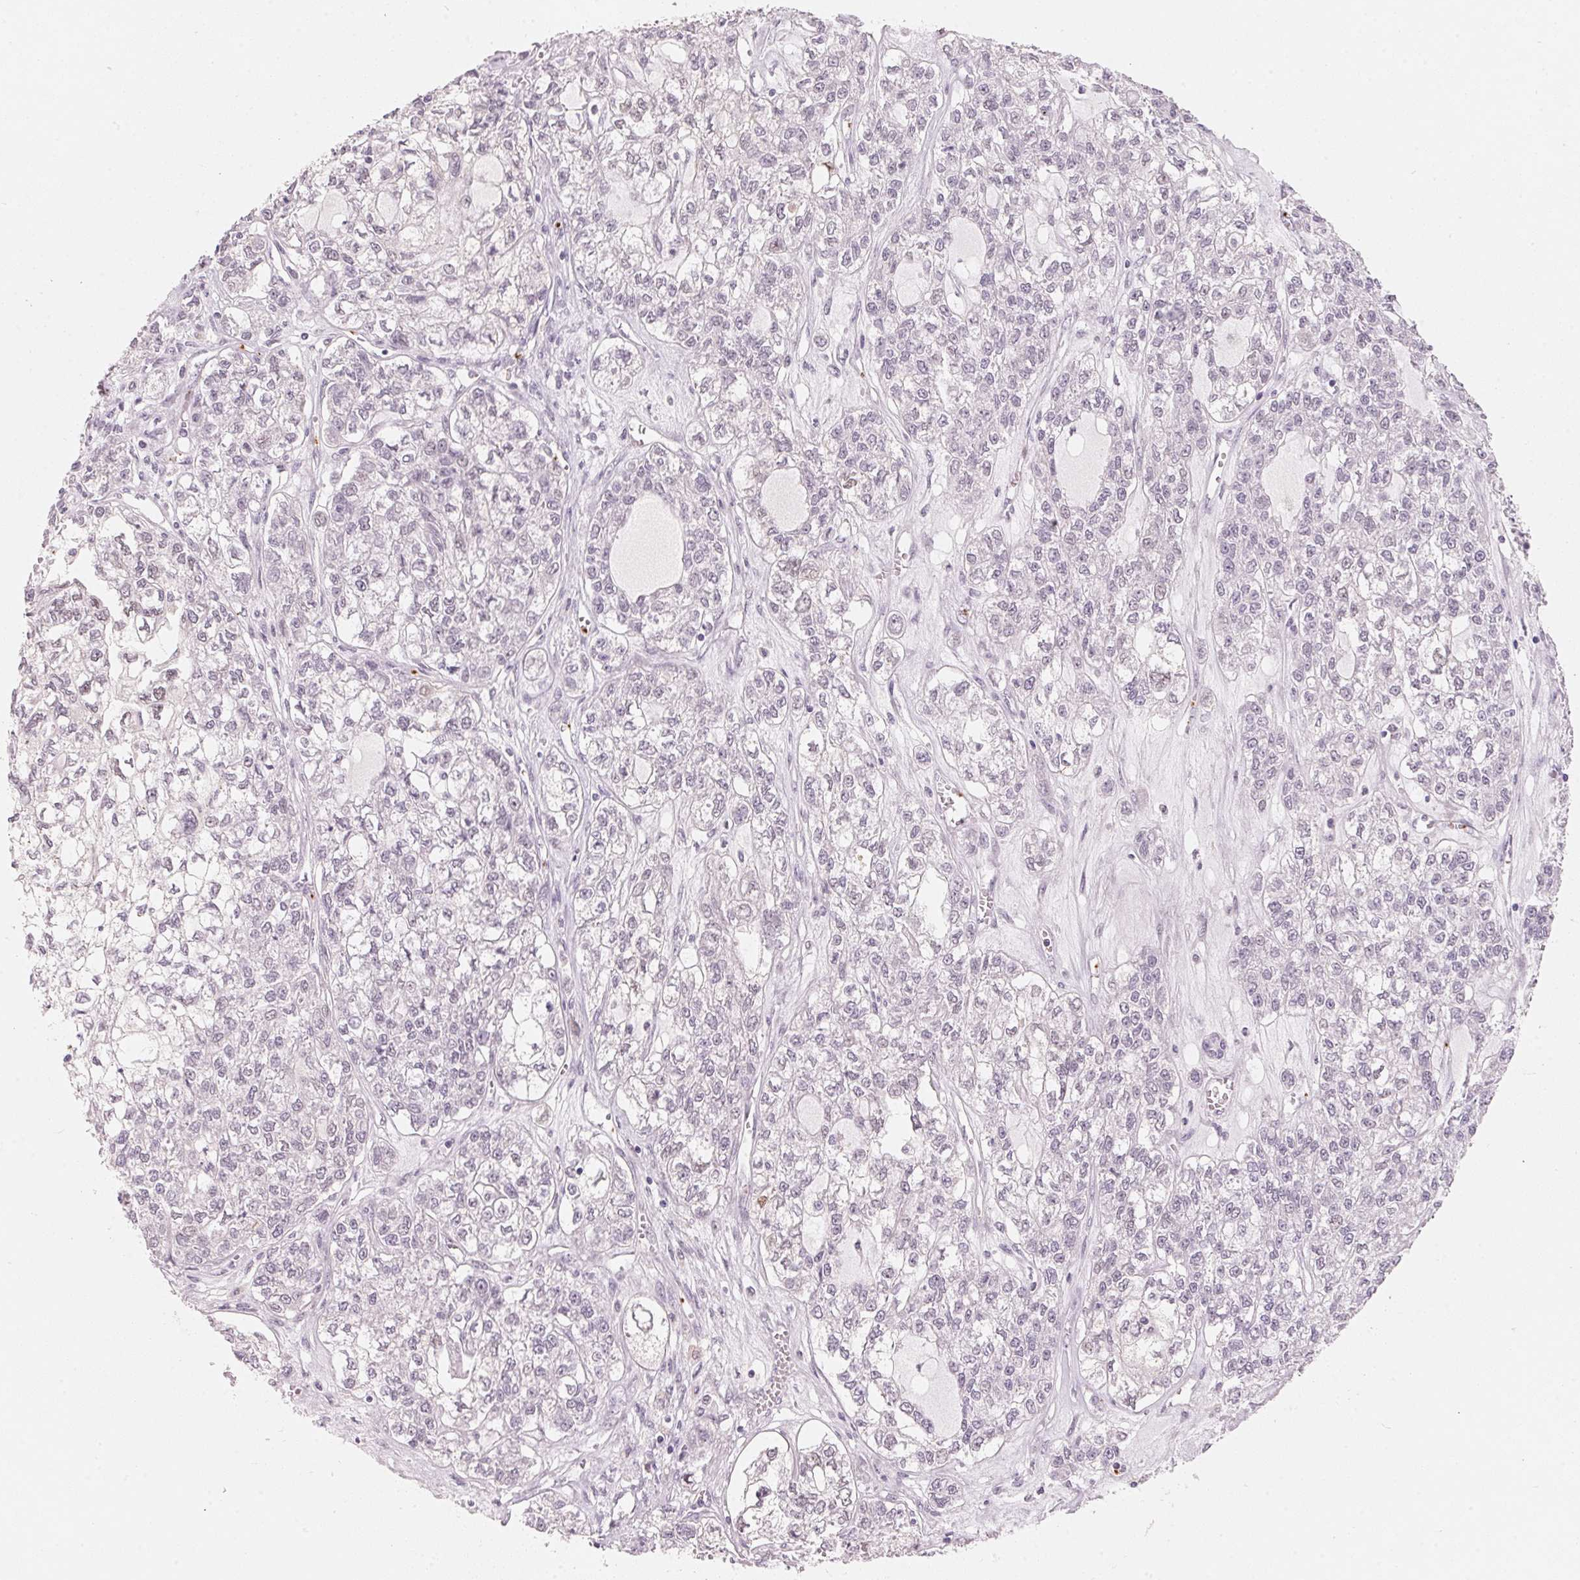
{"staining": {"intensity": "negative", "quantity": "none", "location": "none"}, "tissue": "ovarian cancer", "cell_type": "Tumor cells", "image_type": "cancer", "snomed": [{"axis": "morphology", "description": "Carcinoma, endometroid"}, {"axis": "topography", "description": "Ovary"}], "caption": "High magnification brightfield microscopy of ovarian cancer stained with DAB (3,3'-diaminobenzidine) (brown) and counterstained with hematoxylin (blue): tumor cells show no significant expression. Nuclei are stained in blue.", "gene": "ARHGAP22", "patient": {"sex": "female", "age": 64}}